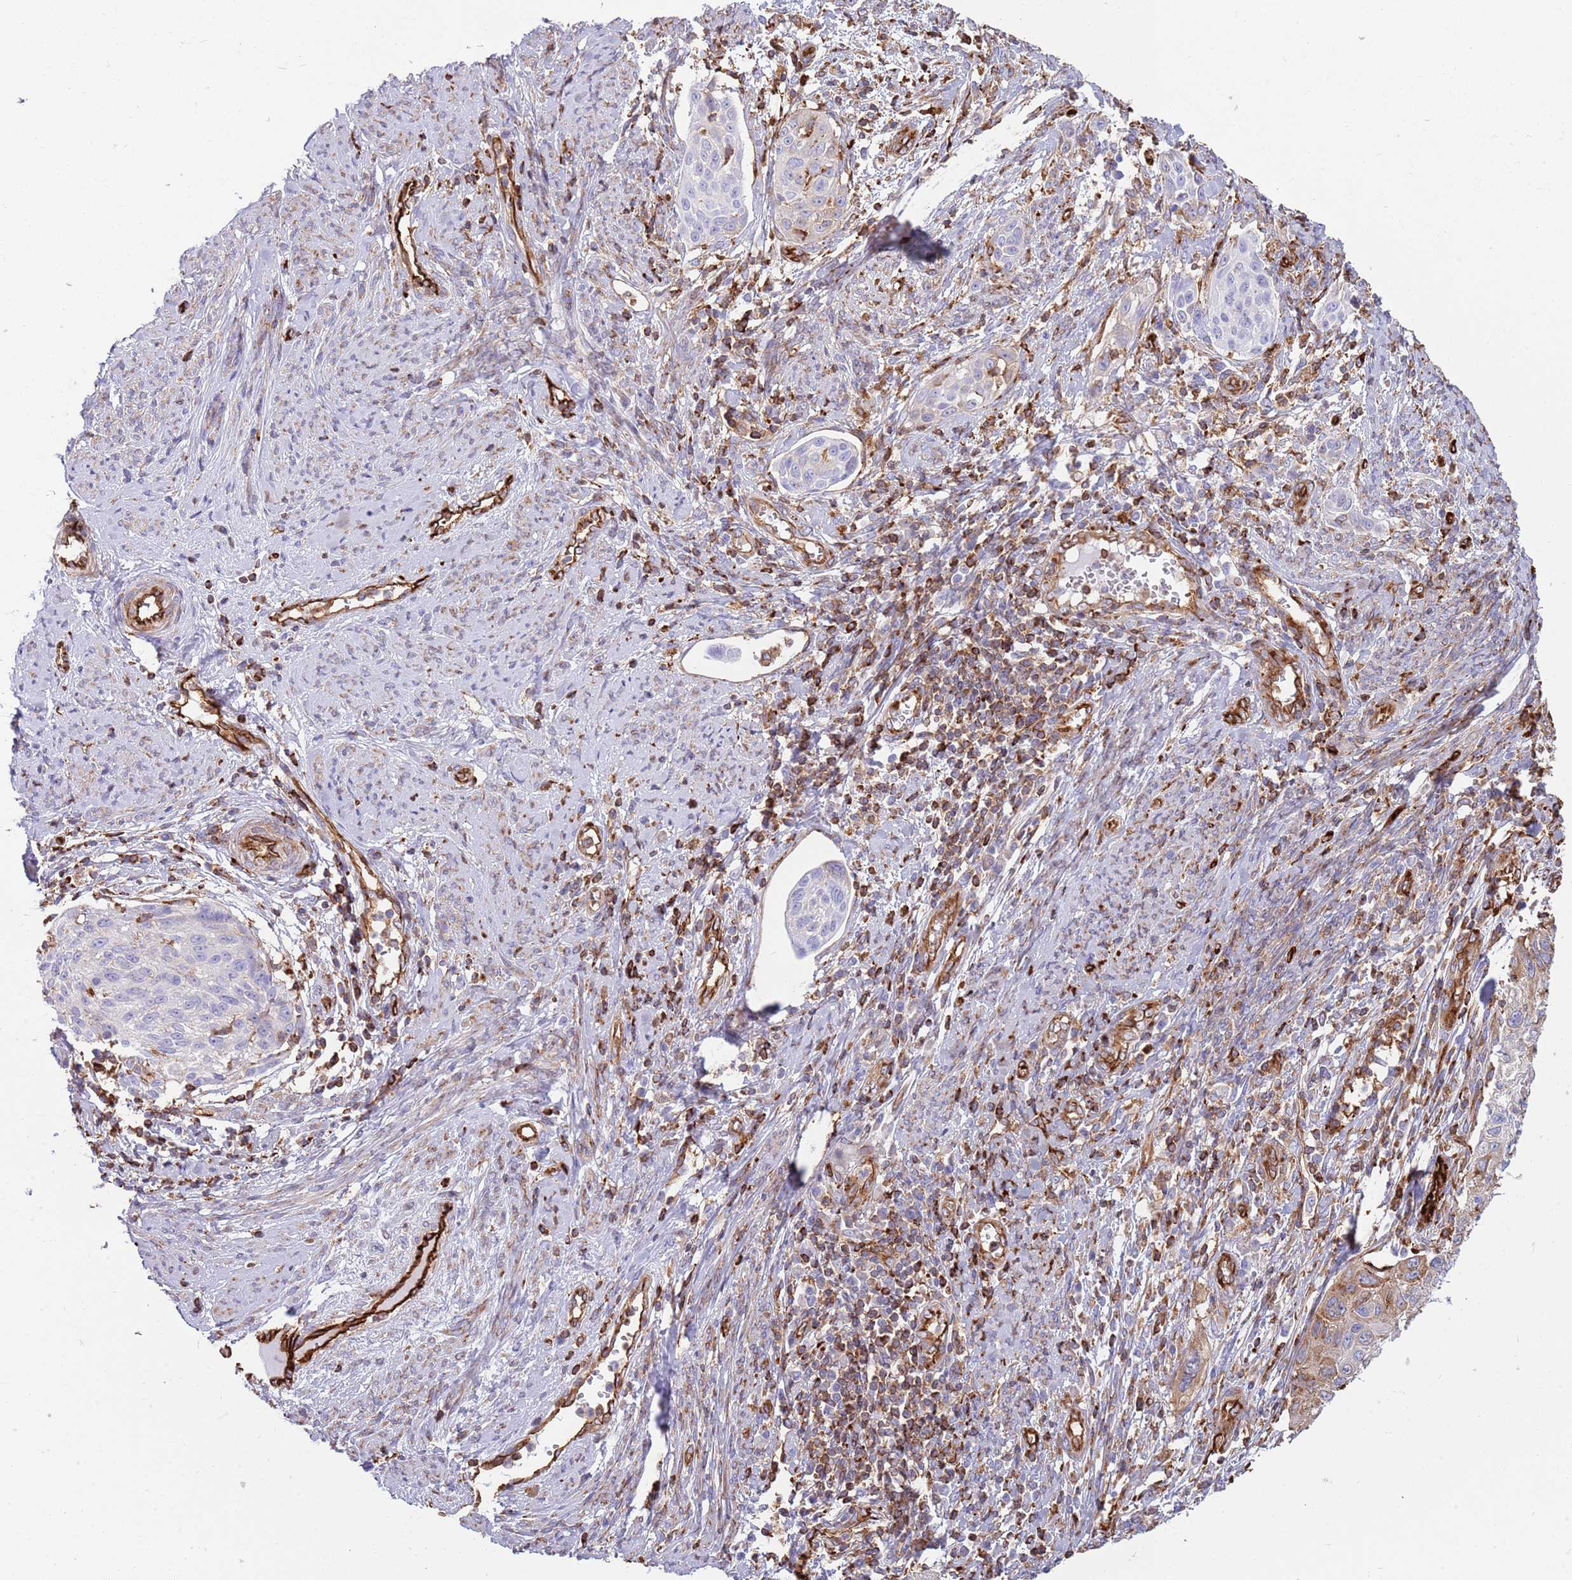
{"staining": {"intensity": "moderate", "quantity": "25%-75%", "location": "cytoplasmic/membranous"}, "tissue": "cervical cancer", "cell_type": "Tumor cells", "image_type": "cancer", "snomed": [{"axis": "morphology", "description": "Squamous cell carcinoma, NOS"}, {"axis": "topography", "description": "Cervix"}], "caption": "Protein staining exhibits moderate cytoplasmic/membranous expression in approximately 25%-75% of tumor cells in cervical squamous cell carcinoma. (Stains: DAB in brown, nuclei in blue, Microscopy: brightfield microscopy at high magnification).", "gene": "KBTBD7", "patient": {"sex": "female", "age": 70}}